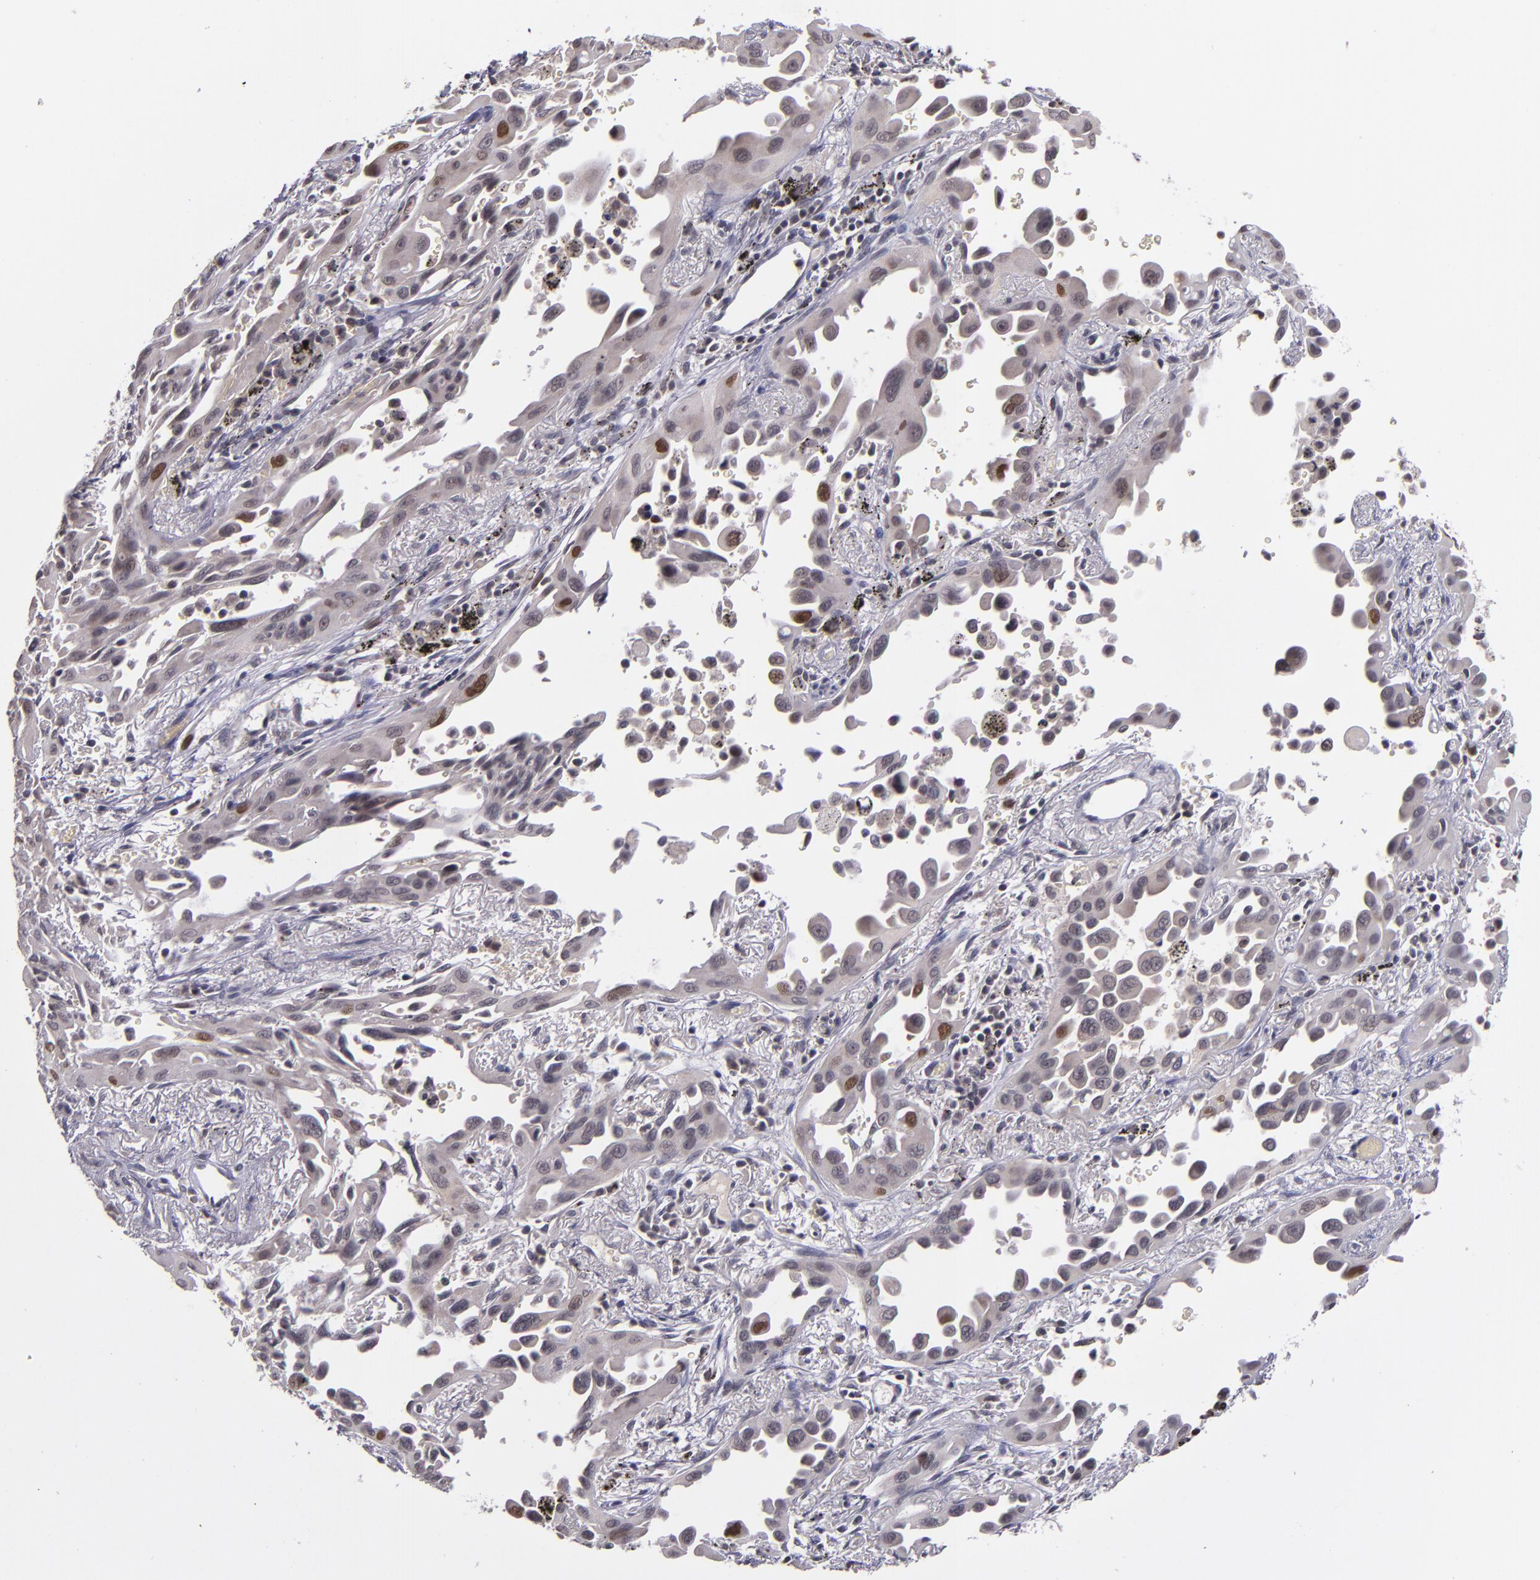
{"staining": {"intensity": "strong", "quantity": "<25%", "location": "nuclear"}, "tissue": "lung cancer", "cell_type": "Tumor cells", "image_type": "cancer", "snomed": [{"axis": "morphology", "description": "Adenocarcinoma, NOS"}, {"axis": "topography", "description": "Lung"}], "caption": "Immunohistochemistry histopathology image of neoplastic tissue: human lung cancer stained using immunohistochemistry displays medium levels of strong protein expression localized specifically in the nuclear of tumor cells, appearing as a nuclear brown color.", "gene": "CDC7", "patient": {"sex": "male", "age": 68}}